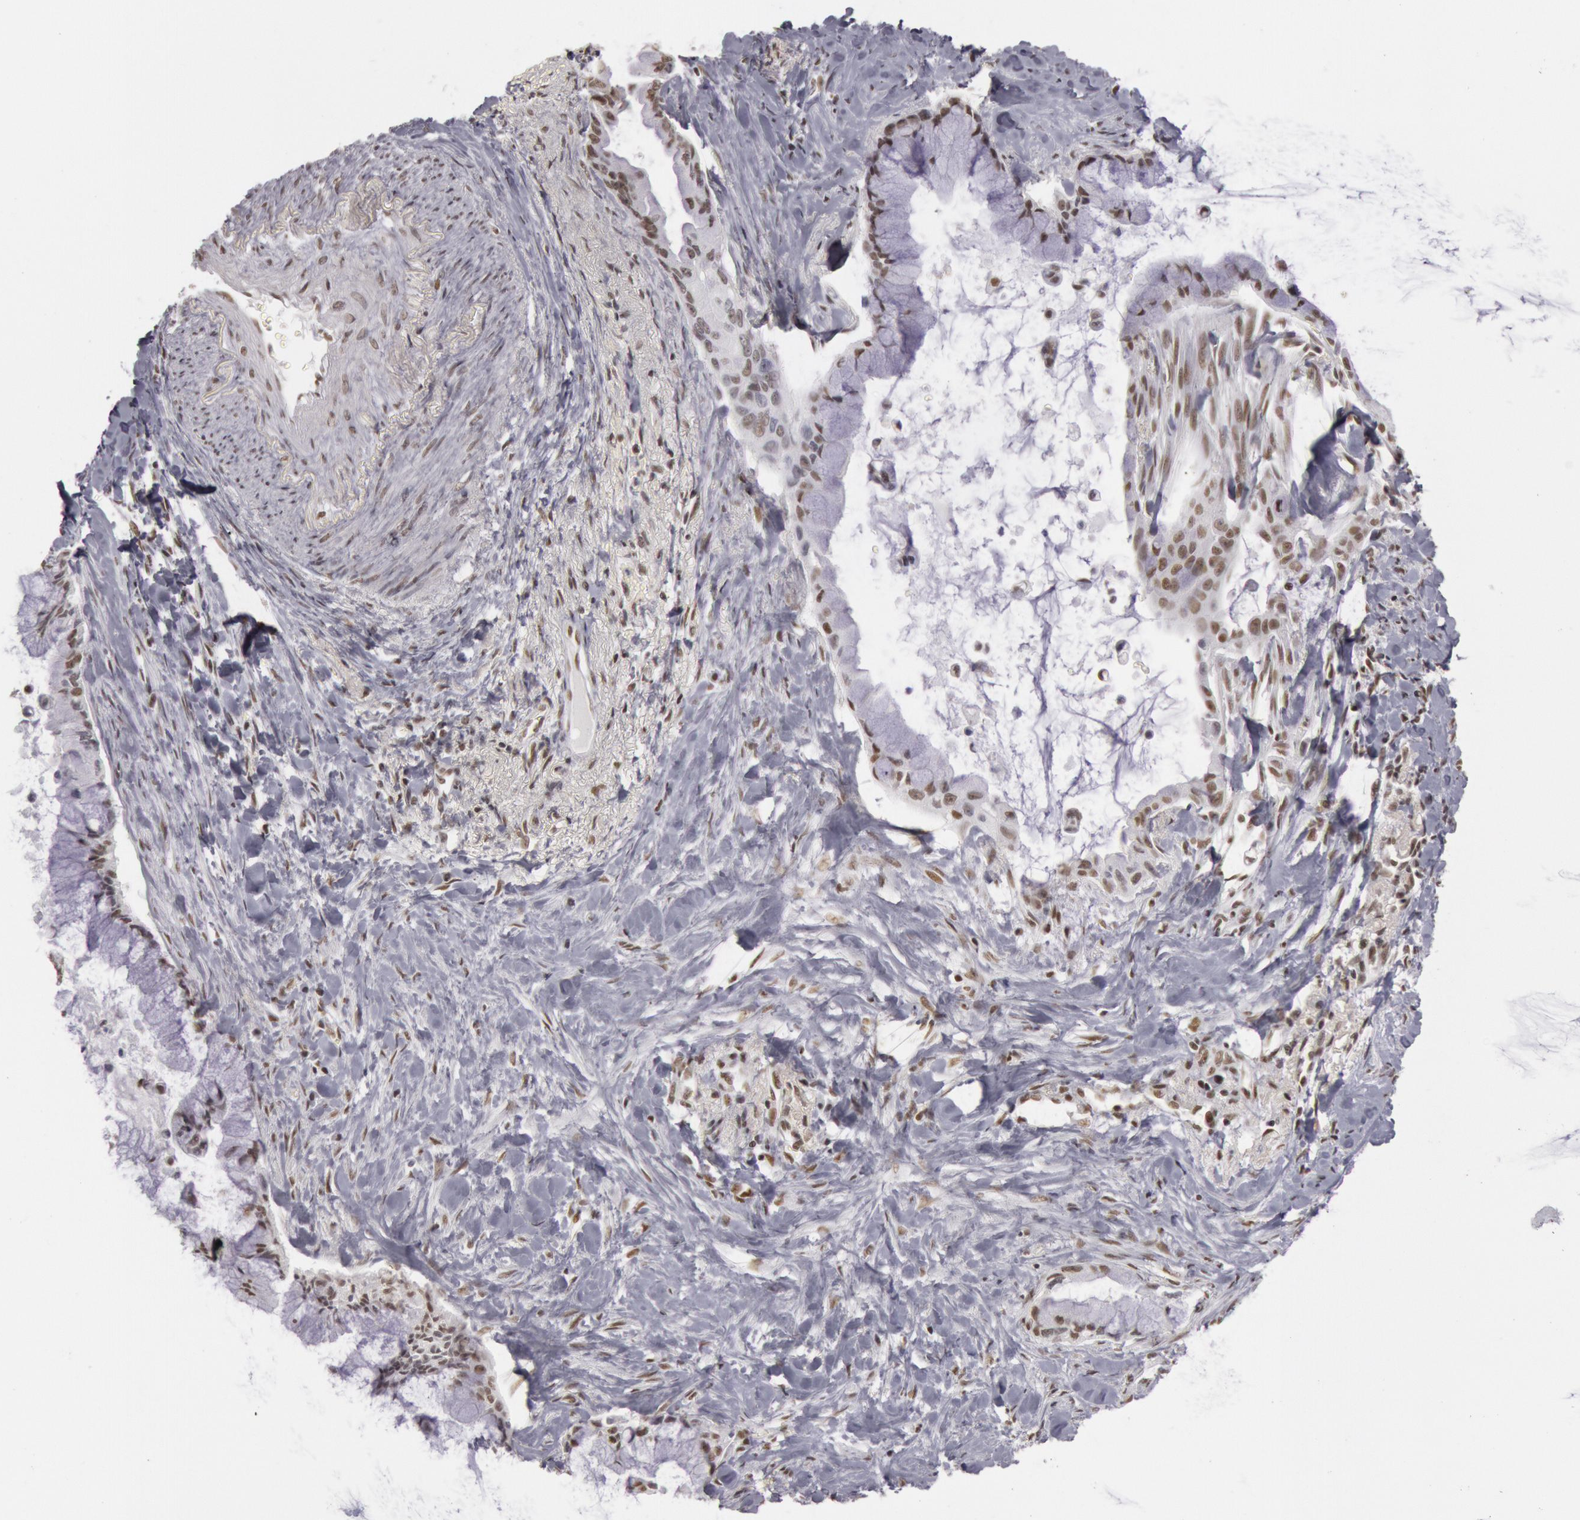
{"staining": {"intensity": "moderate", "quantity": ">75%", "location": "nuclear"}, "tissue": "pancreatic cancer", "cell_type": "Tumor cells", "image_type": "cancer", "snomed": [{"axis": "morphology", "description": "Adenocarcinoma, NOS"}, {"axis": "topography", "description": "Pancreas"}], "caption": "An image of pancreatic cancer stained for a protein shows moderate nuclear brown staining in tumor cells. The protein is stained brown, and the nuclei are stained in blue (DAB IHC with brightfield microscopy, high magnification).", "gene": "ESS2", "patient": {"sex": "male", "age": 59}}